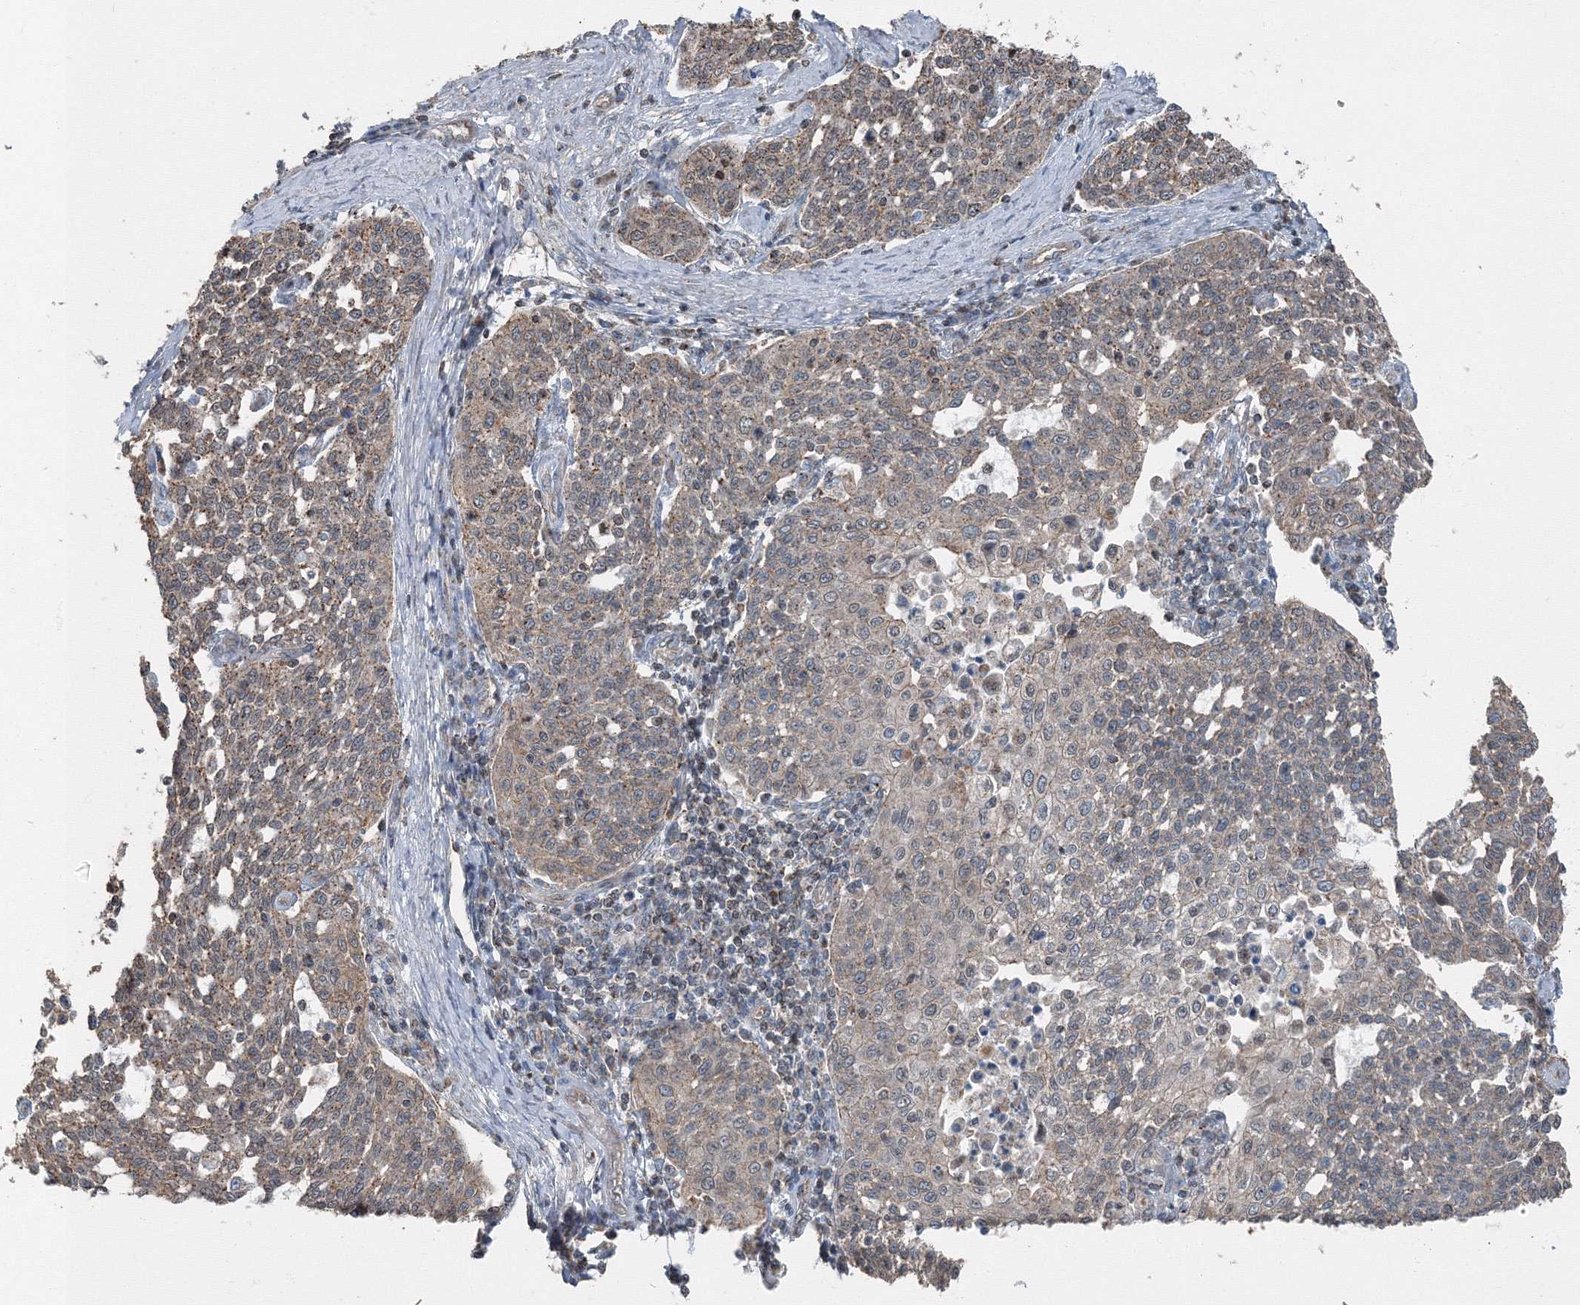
{"staining": {"intensity": "weak", "quantity": ">75%", "location": "cytoplasmic/membranous"}, "tissue": "cervical cancer", "cell_type": "Tumor cells", "image_type": "cancer", "snomed": [{"axis": "morphology", "description": "Squamous cell carcinoma, NOS"}, {"axis": "topography", "description": "Cervix"}], "caption": "This micrograph reveals IHC staining of cervical squamous cell carcinoma, with low weak cytoplasmic/membranous positivity in about >75% of tumor cells.", "gene": "AASDH", "patient": {"sex": "female", "age": 34}}